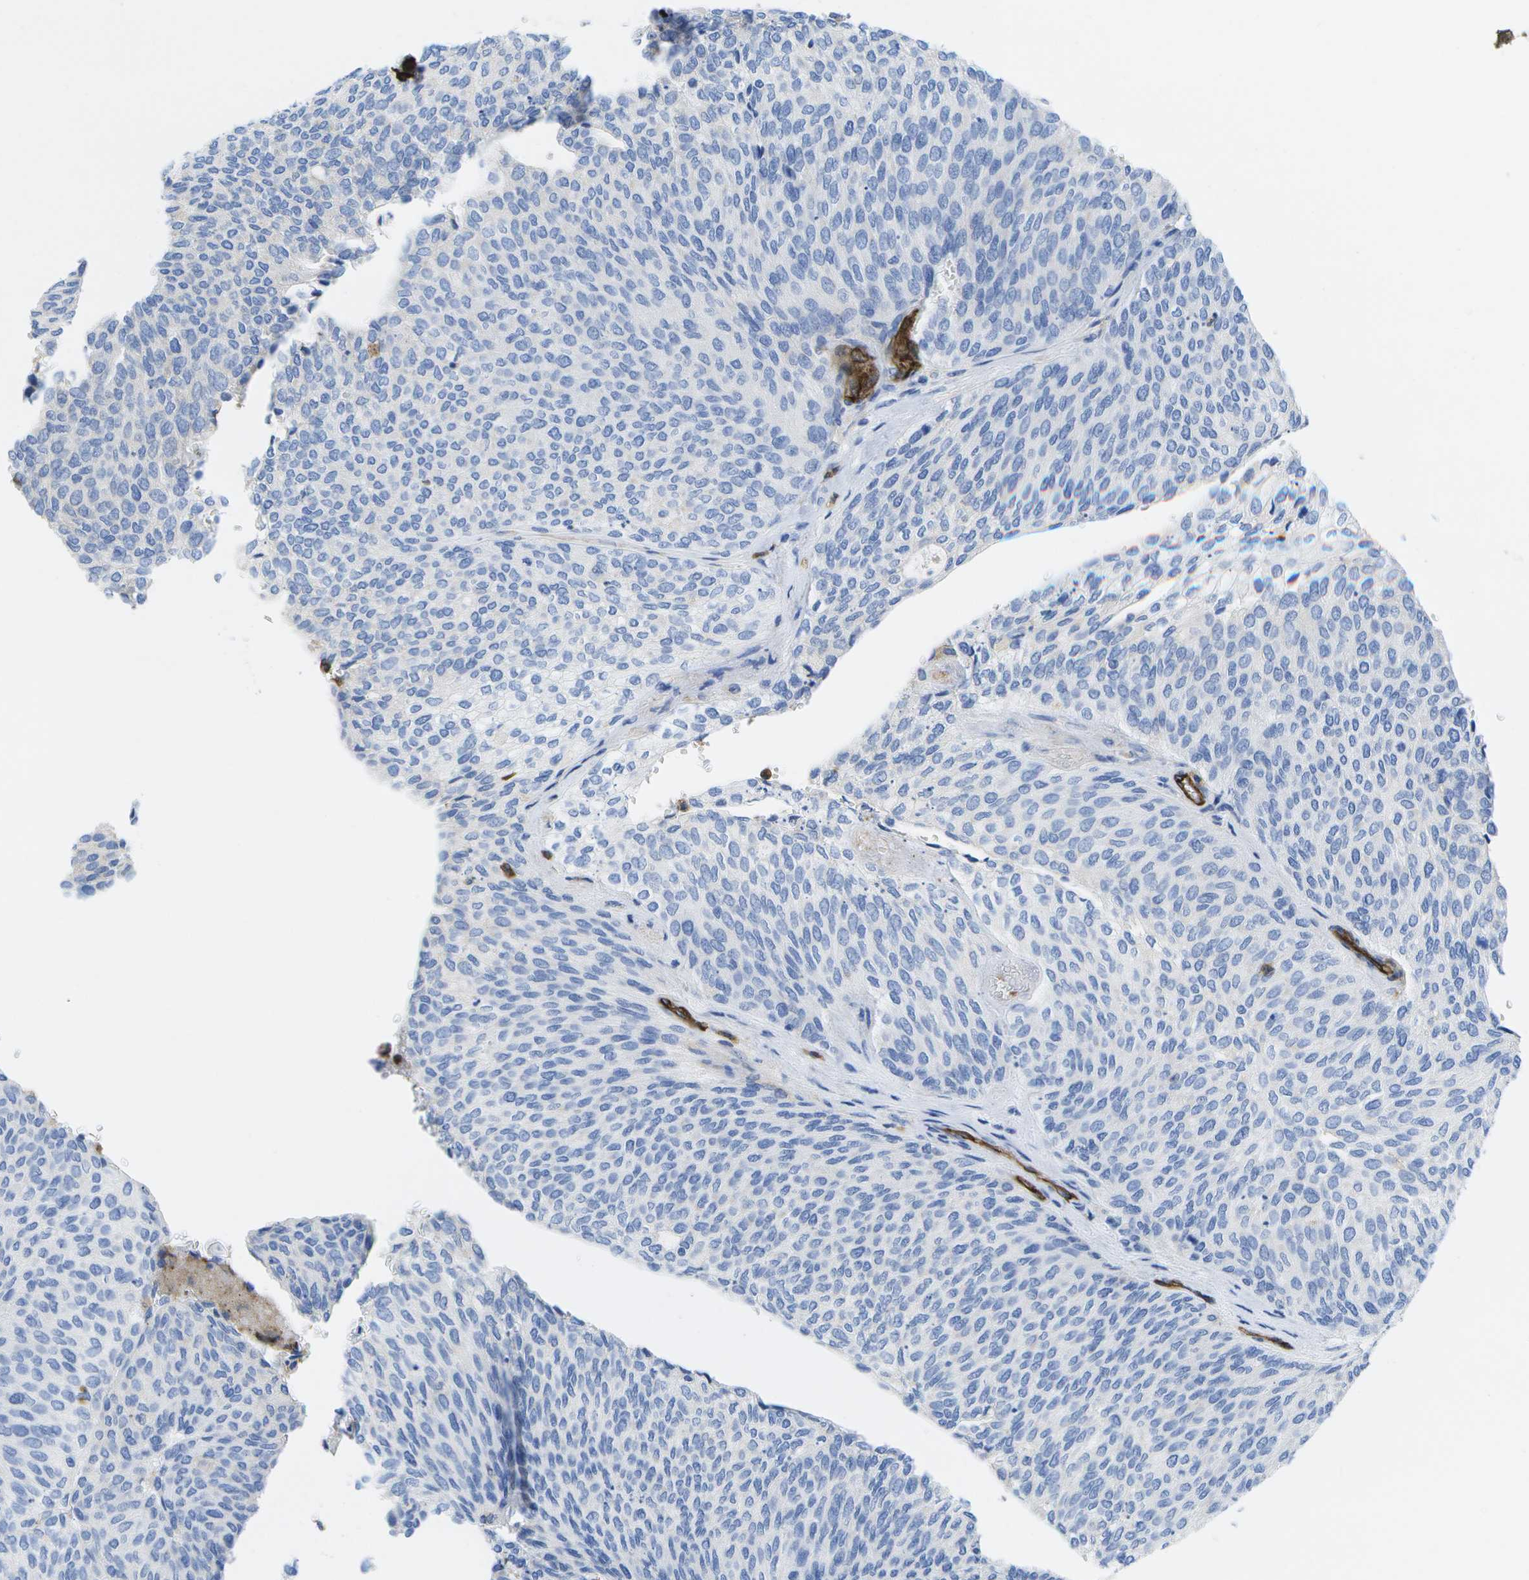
{"staining": {"intensity": "negative", "quantity": "none", "location": "none"}, "tissue": "urothelial cancer", "cell_type": "Tumor cells", "image_type": "cancer", "snomed": [{"axis": "morphology", "description": "Urothelial carcinoma, Low grade"}, {"axis": "topography", "description": "Urinary bladder"}], "caption": "High magnification brightfield microscopy of low-grade urothelial carcinoma stained with DAB (3,3'-diaminobenzidine) (brown) and counterstained with hematoxylin (blue): tumor cells show no significant staining.", "gene": "DYSF", "patient": {"sex": "female", "age": 79}}